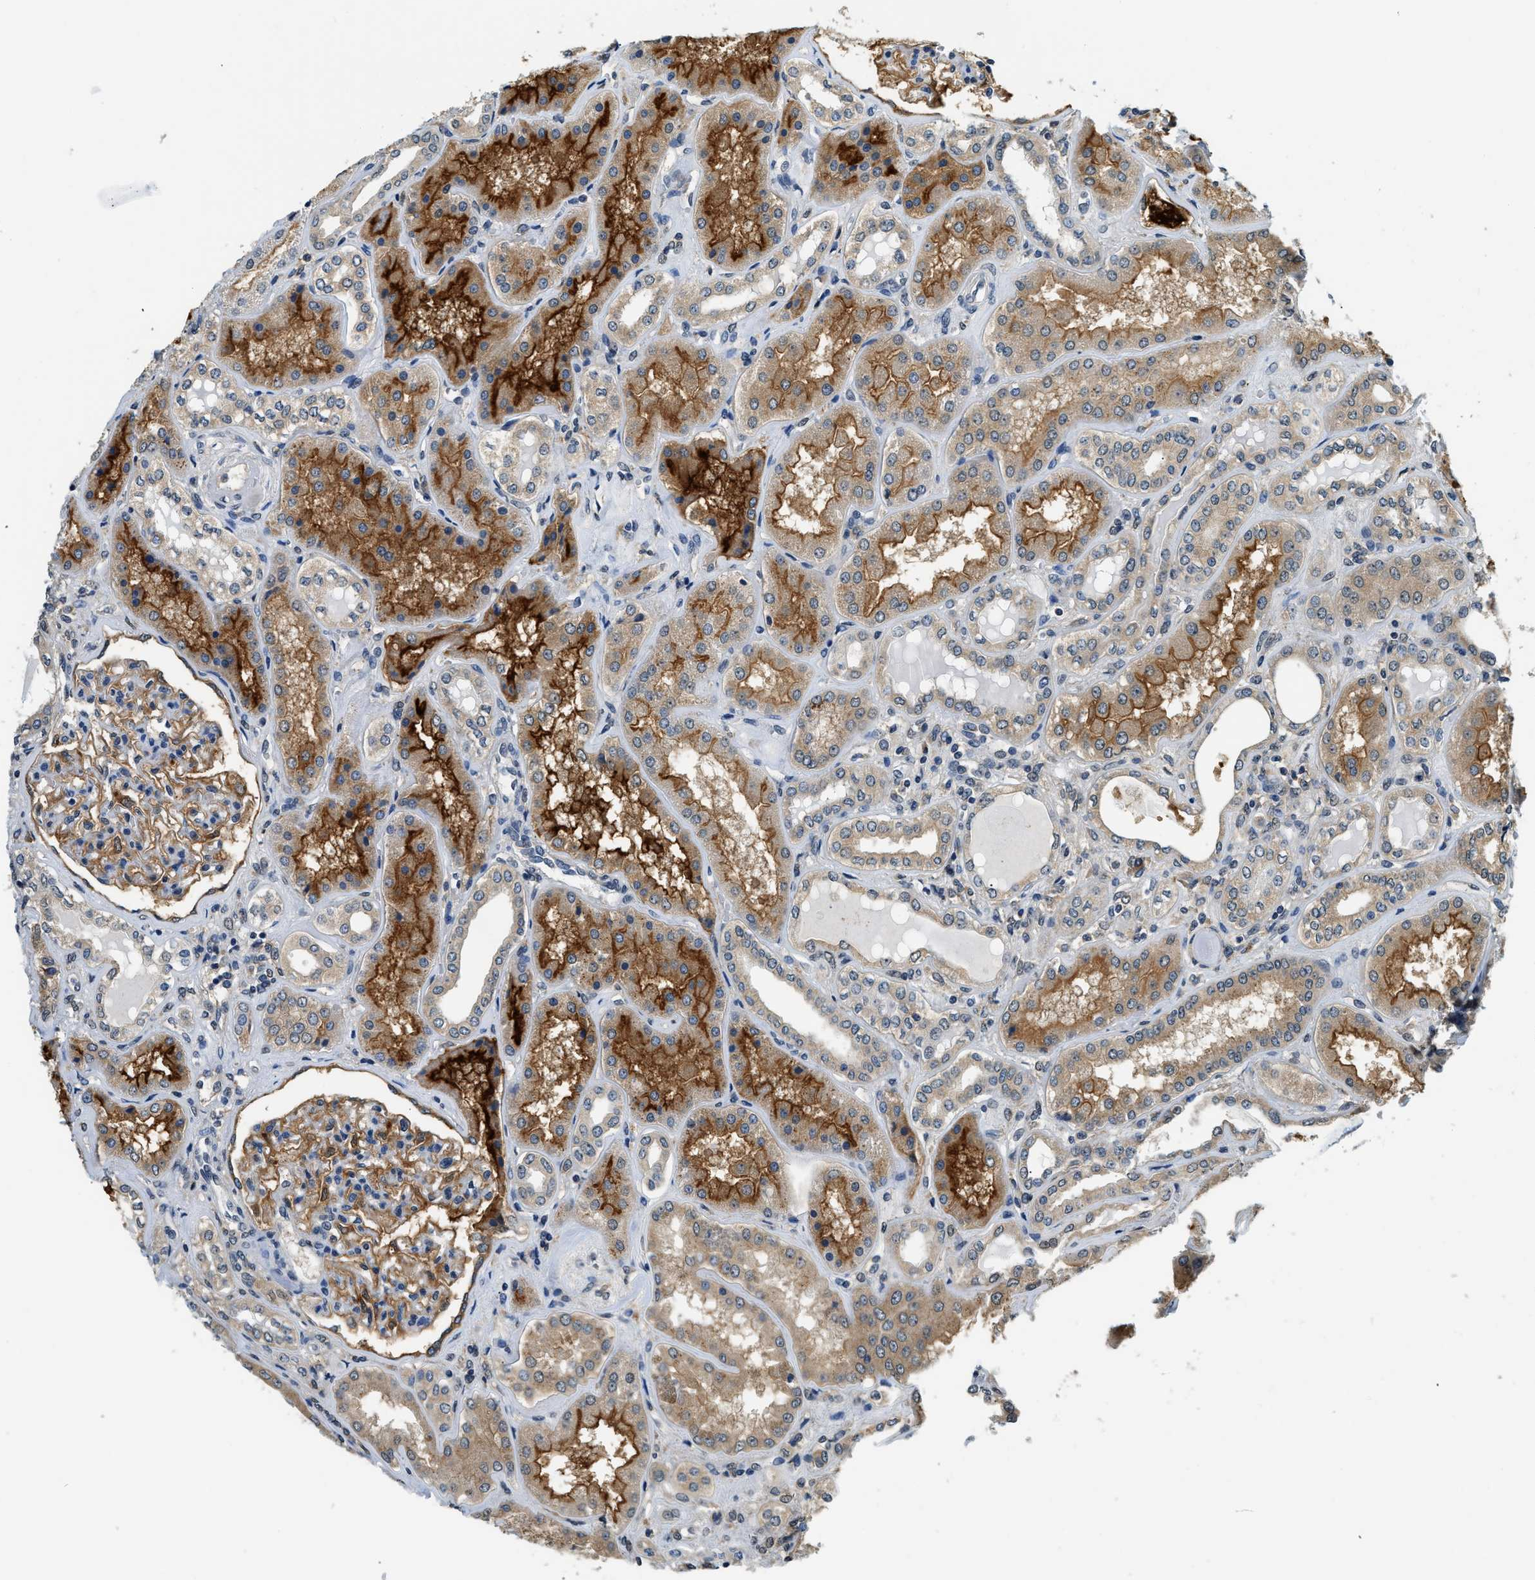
{"staining": {"intensity": "moderate", "quantity": ">75%", "location": "cytoplasmic/membranous"}, "tissue": "kidney", "cell_type": "Cells in glomeruli", "image_type": "normal", "snomed": [{"axis": "morphology", "description": "Normal tissue, NOS"}, {"axis": "topography", "description": "Kidney"}], "caption": "Immunohistochemistry (IHC) staining of benign kidney, which shows medium levels of moderate cytoplasmic/membranous staining in about >75% of cells in glomeruli indicating moderate cytoplasmic/membranous protein expression. The staining was performed using DAB (3,3'-diaminobenzidine) (brown) for protein detection and nuclei were counterstained in hematoxylin (blue).", "gene": "BCL7C", "patient": {"sex": "female", "age": 56}}